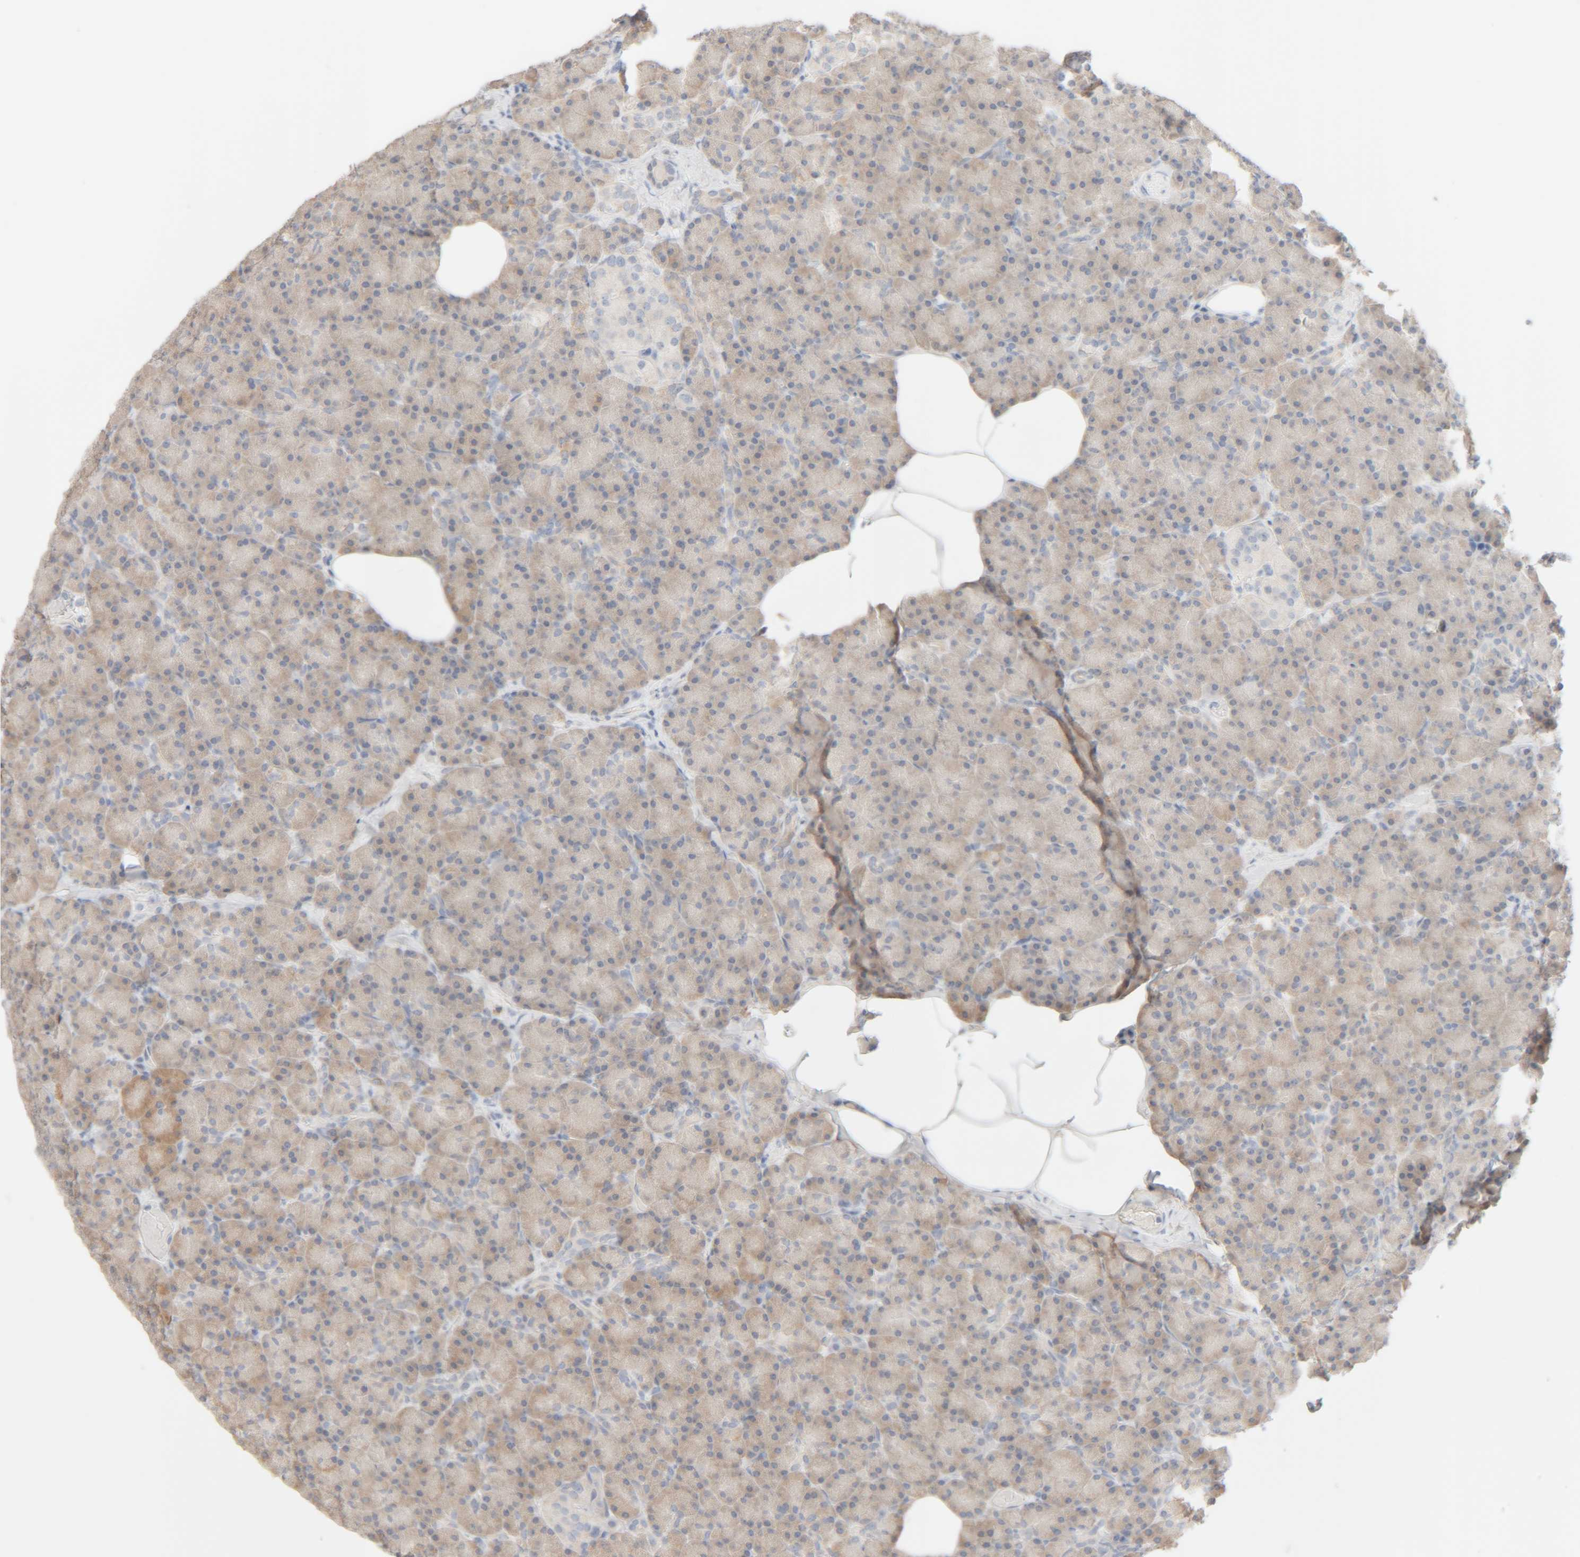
{"staining": {"intensity": "weak", "quantity": "25%-75%", "location": "cytoplasmic/membranous"}, "tissue": "pancreas", "cell_type": "Exocrine glandular cells", "image_type": "normal", "snomed": [{"axis": "morphology", "description": "Normal tissue, NOS"}, {"axis": "topography", "description": "Pancreas"}], "caption": "Benign pancreas exhibits weak cytoplasmic/membranous positivity in about 25%-75% of exocrine glandular cells, visualized by immunohistochemistry. (Brightfield microscopy of DAB IHC at high magnification).", "gene": "RIDA", "patient": {"sex": "female", "age": 43}}